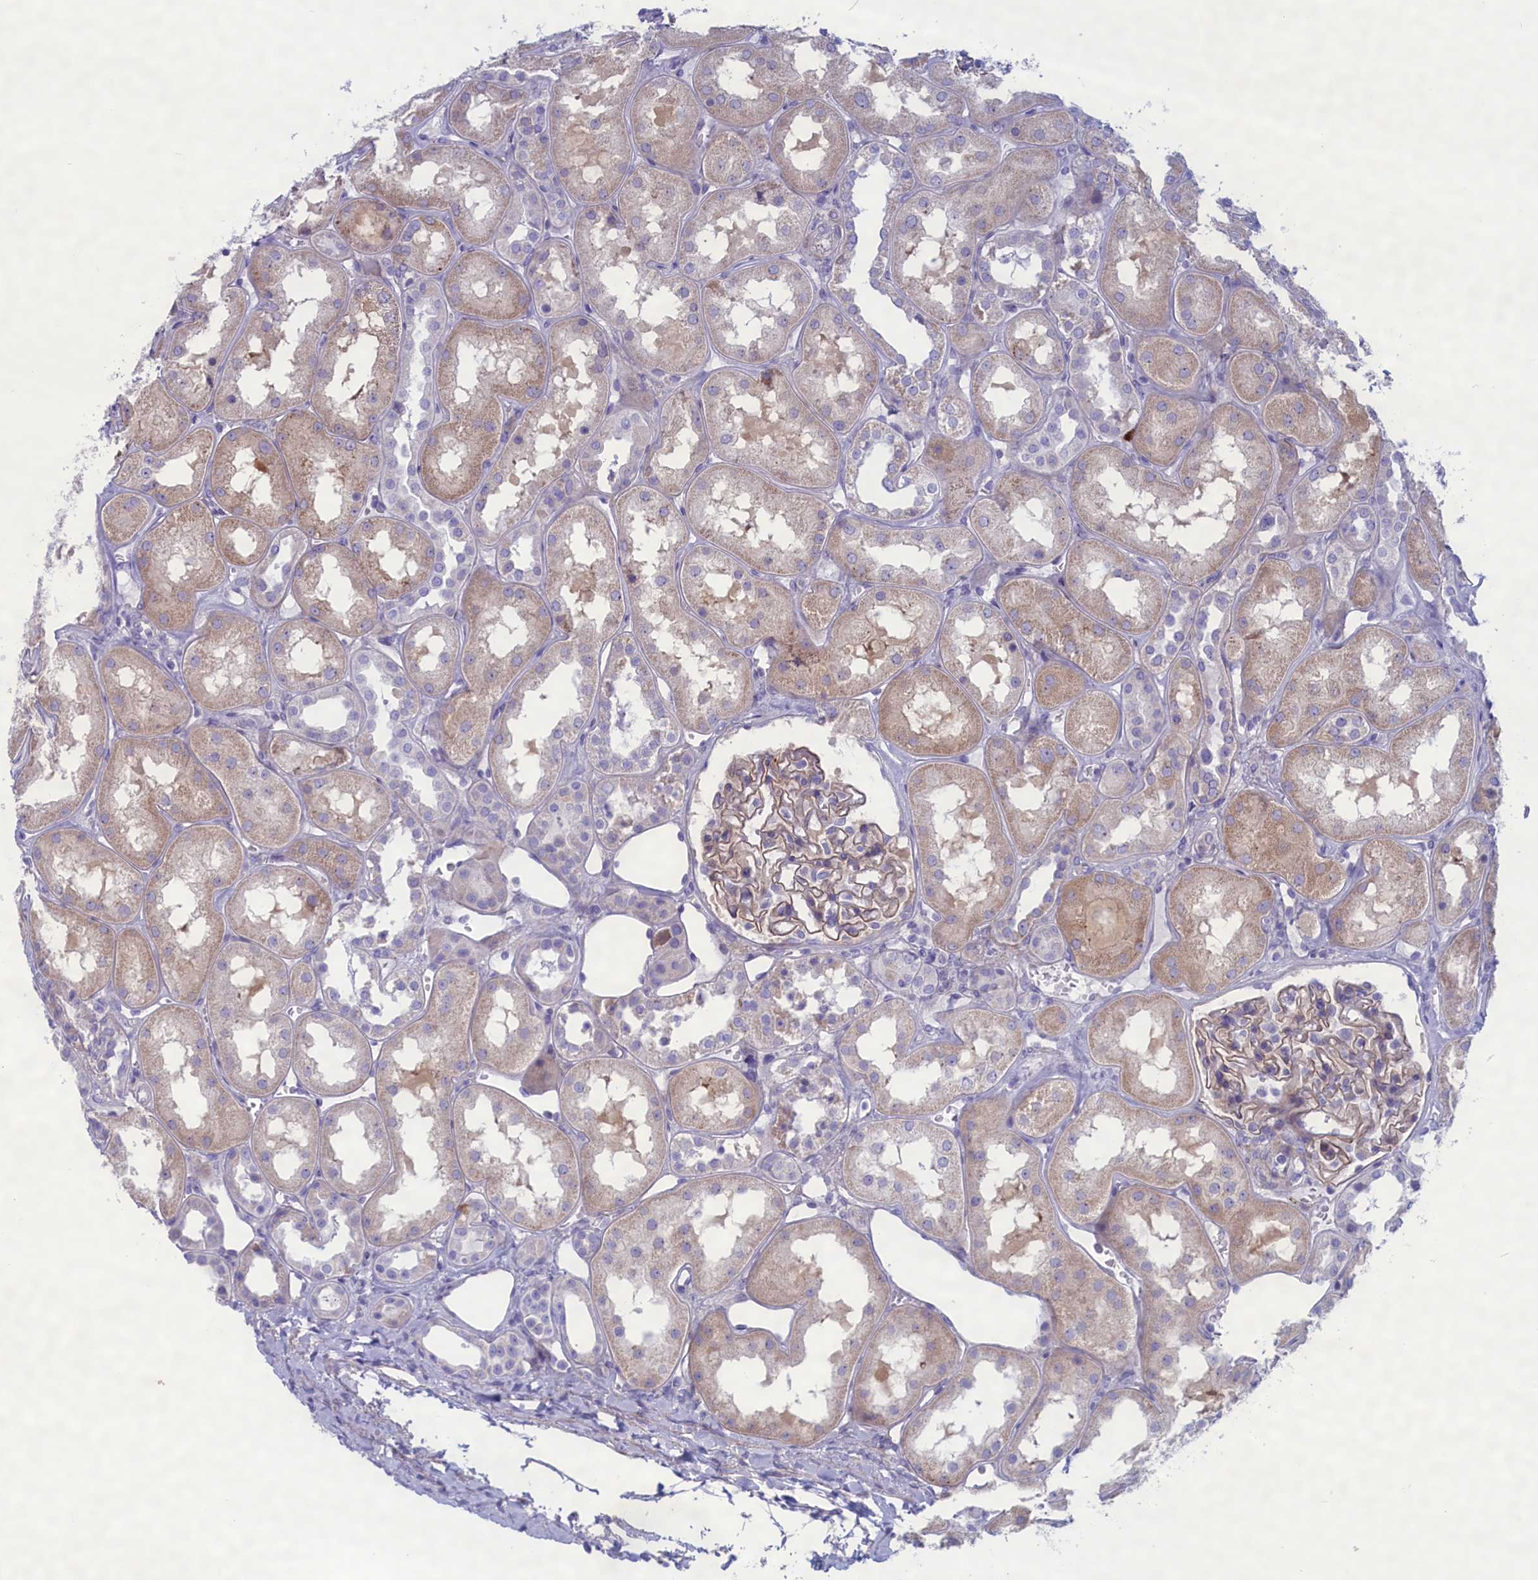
{"staining": {"intensity": "weak", "quantity": "<25%", "location": "cytoplasmic/membranous"}, "tissue": "kidney", "cell_type": "Cells in glomeruli", "image_type": "normal", "snomed": [{"axis": "morphology", "description": "Normal tissue, NOS"}, {"axis": "topography", "description": "Kidney"}], "caption": "DAB (3,3'-diaminobenzidine) immunohistochemical staining of normal human kidney reveals no significant expression in cells in glomeruli. (DAB (3,3'-diaminobenzidine) IHC, high magnification).", "gene": "MPV17L2", "patient": {"sex": "male", "age": 70}}